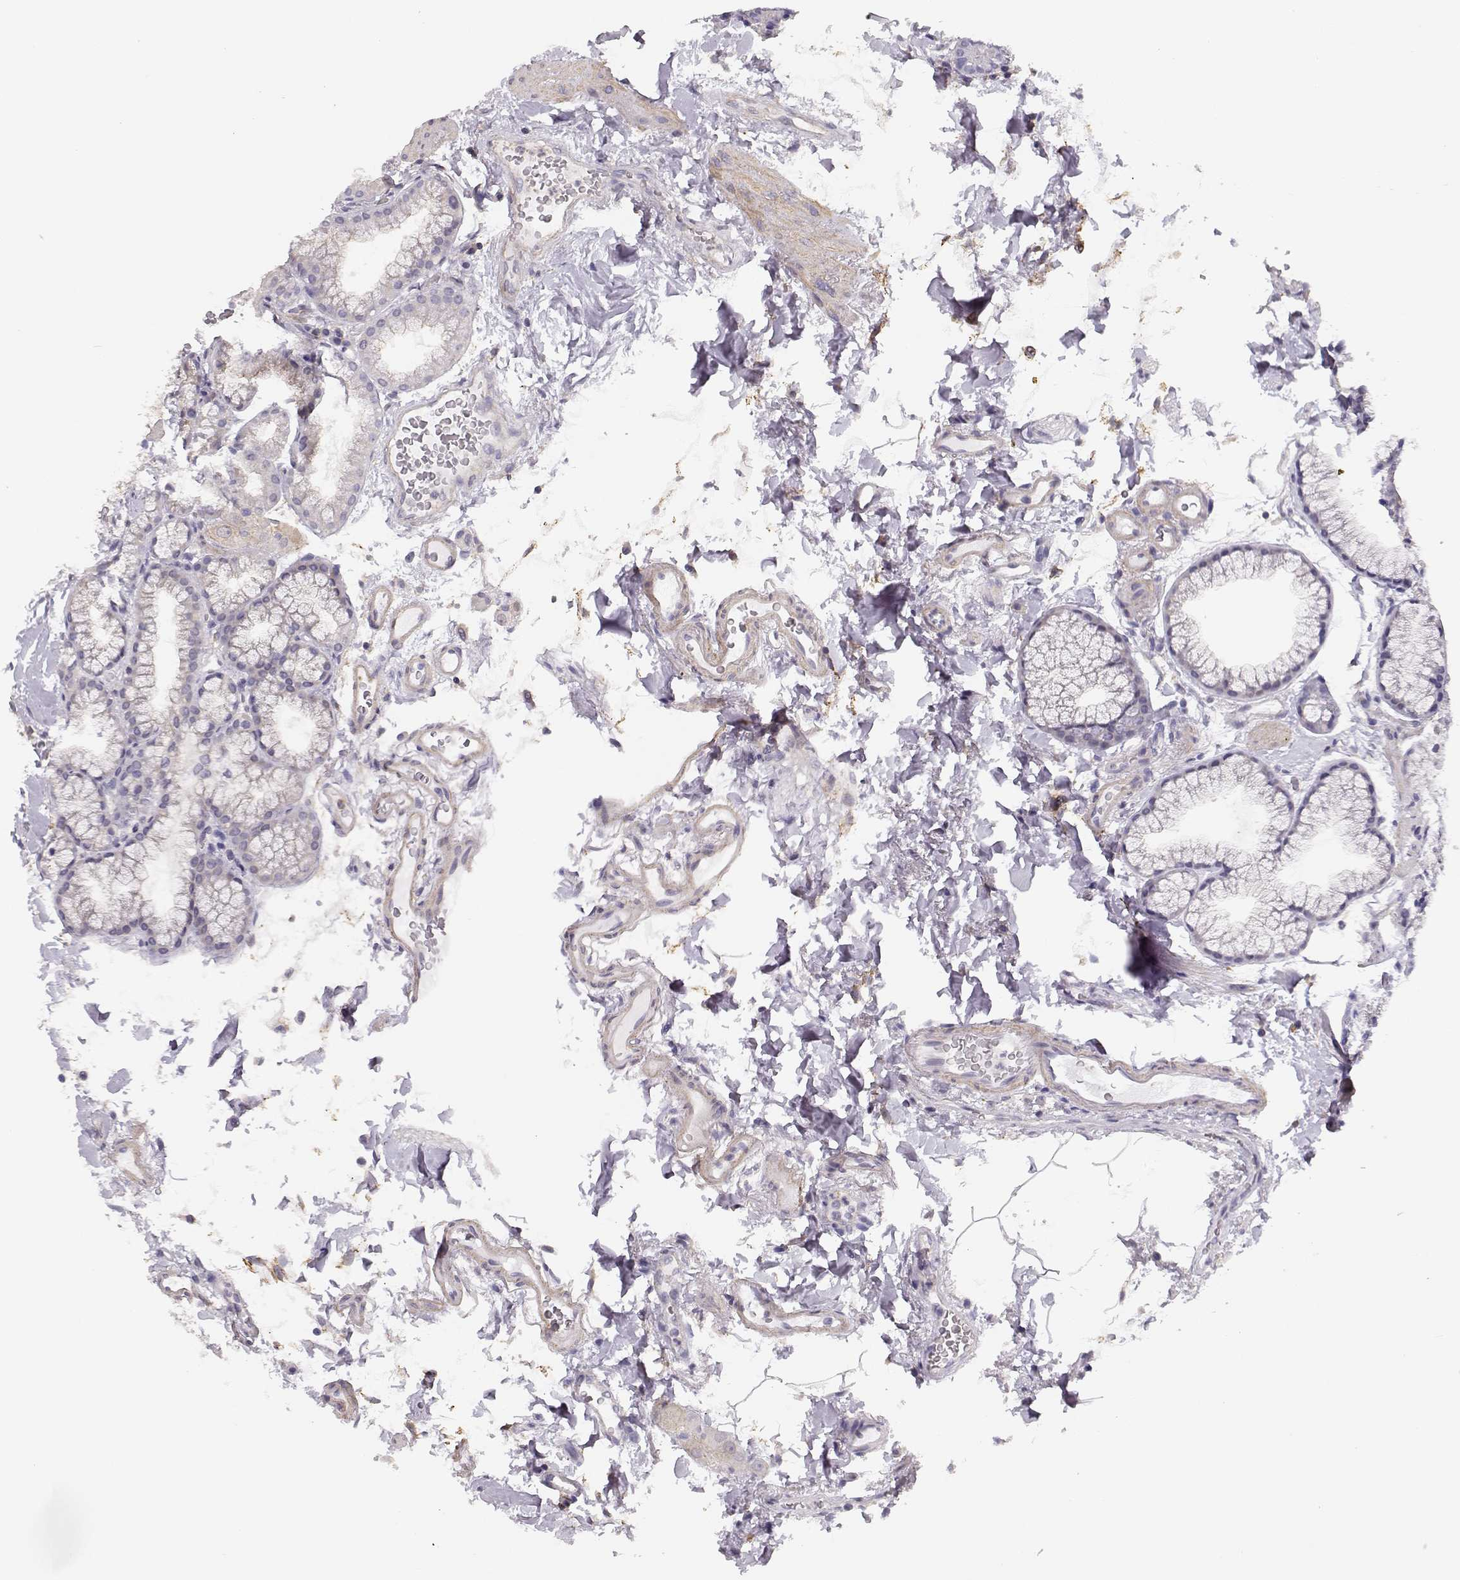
{"staining": {"intensity": "moderate", "quantity": "<25%", "location": "cytoplasmic/membranous"}, "tissue": "duodenum", "cell_type": "Glandular cells", "image_type": "normal", "snomed": [{"axis": "morphology", "description": "Normal tissue, NOS"}, {"axis": "topography", "description": "Duodenum"}], "caption": "Glandular cells display low levels of moderate cytoplasmic/membranous expression in about <25% of cells in normal human duodenum.", "gene": "DAPL1", "patient": {"sex": "male", "age": 59}}